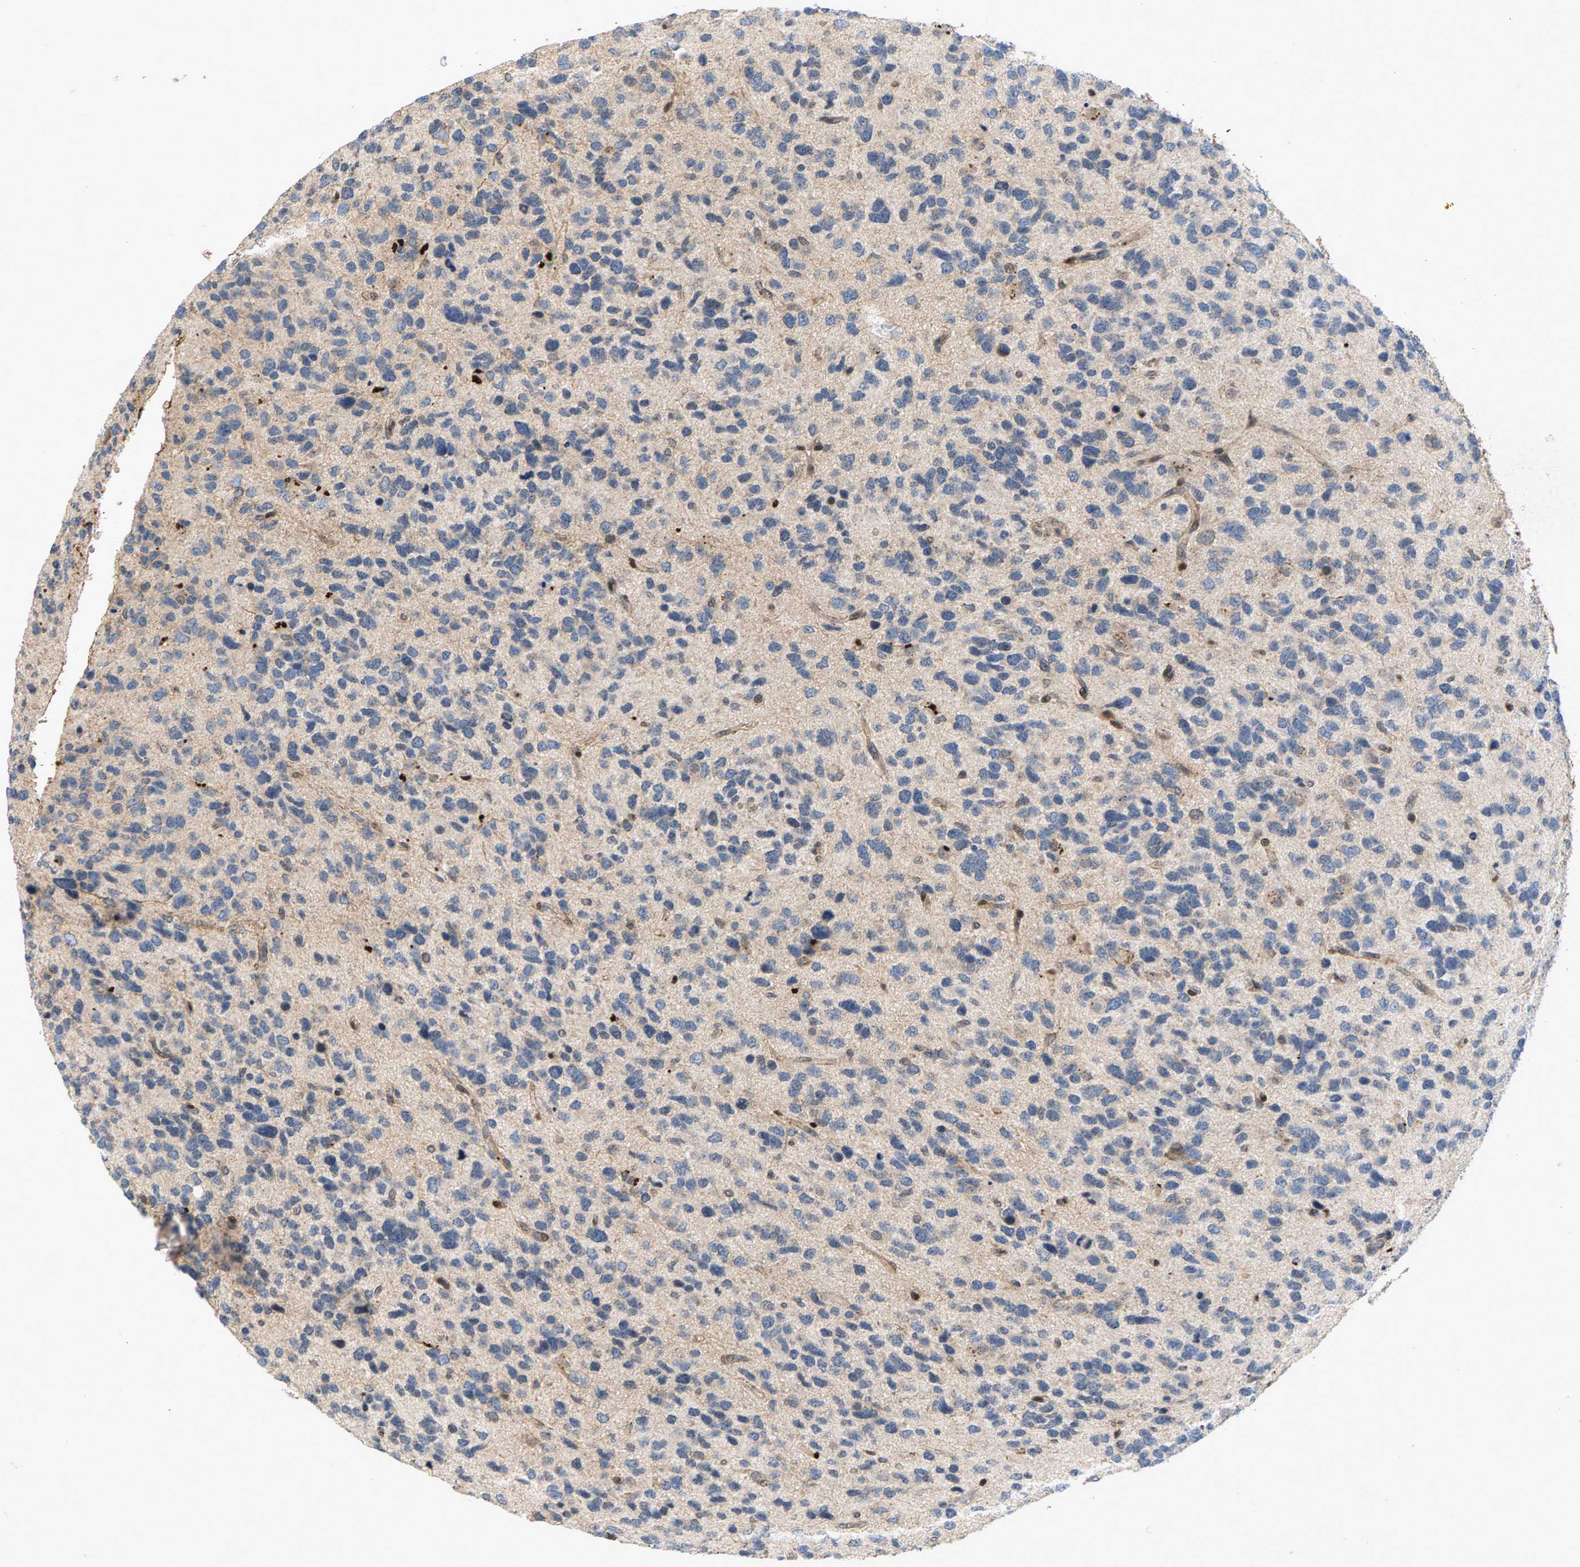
{"staining": {"intensity": "negative", "quantity": "none", "location": "none"}, "tissue": "glioma", "cell_type": "Tumor cells", "image_type": "cancer", "snomed": [{"axis": "morphology", "description": "Glioma, malignant, High grade"}, {"axis": "topography", "description": "Brain"}], "caption": "High power microscopy micrograph of an immunohistochemistry (IHC) micrograph of glioma, revealing no significant expression in tumor cells.", "gene": "ZPR1", "patient": {"sex": "female", "age": 58}}